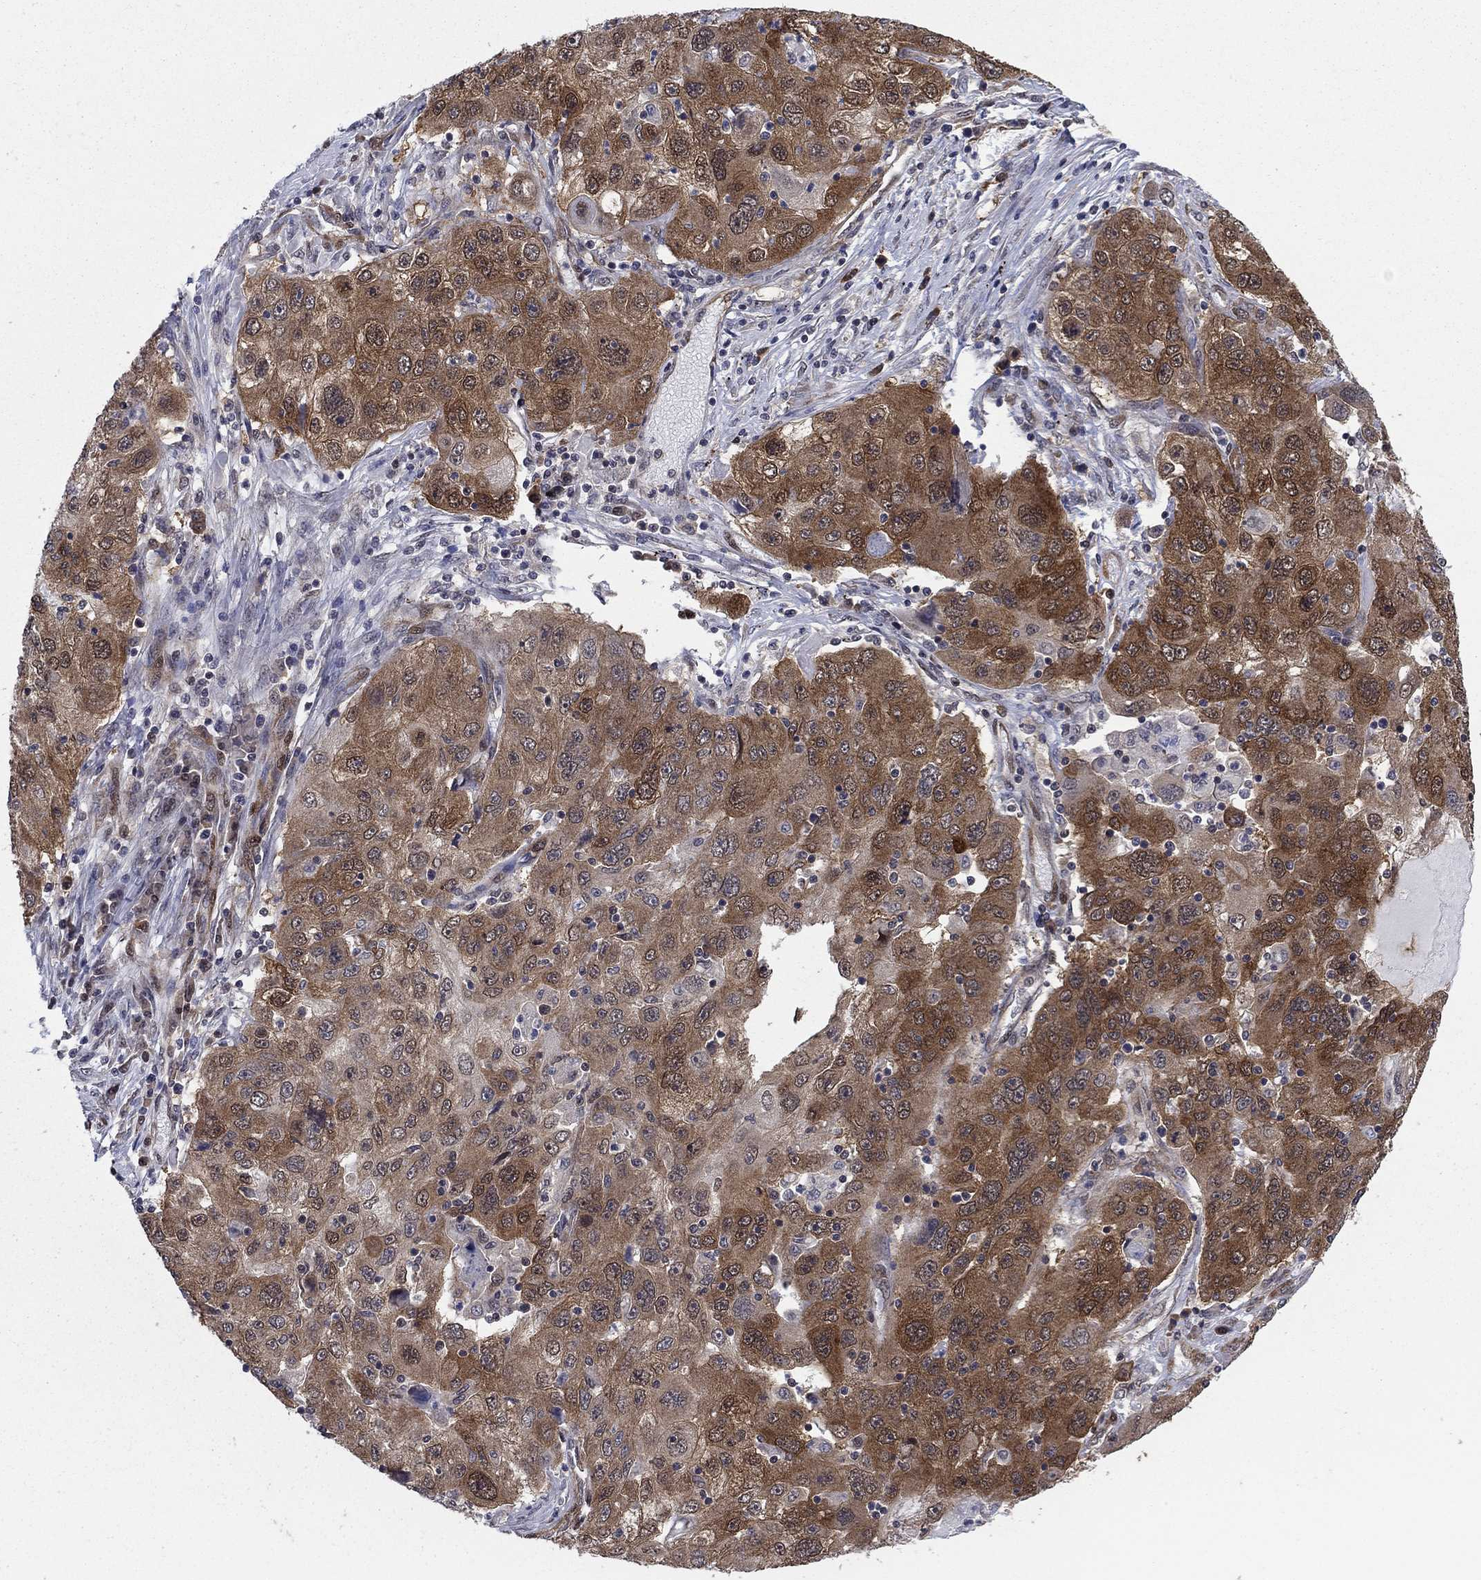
{"staining": {"intensity": "strong", "quantity": "25%-75%", "location": "cytoplasmic/membranous"}, "tissue": "stomach cancer", "cell_type": "Tumor cells", "image_type": "cancer", "snomed": [{"axis": "morphology", "description": "Adenocarcinoma, NOS"}, {"axis": "topography", "description": "Stomach"}], "caption": "Strong cytoplasmic/membranous protein positivity is appreciated in approximately 25%-75% of tumor cells in stomach adenocarcinoma.", "gene": "FKBP4", "patient": {"sex": "male", "age": 56}}